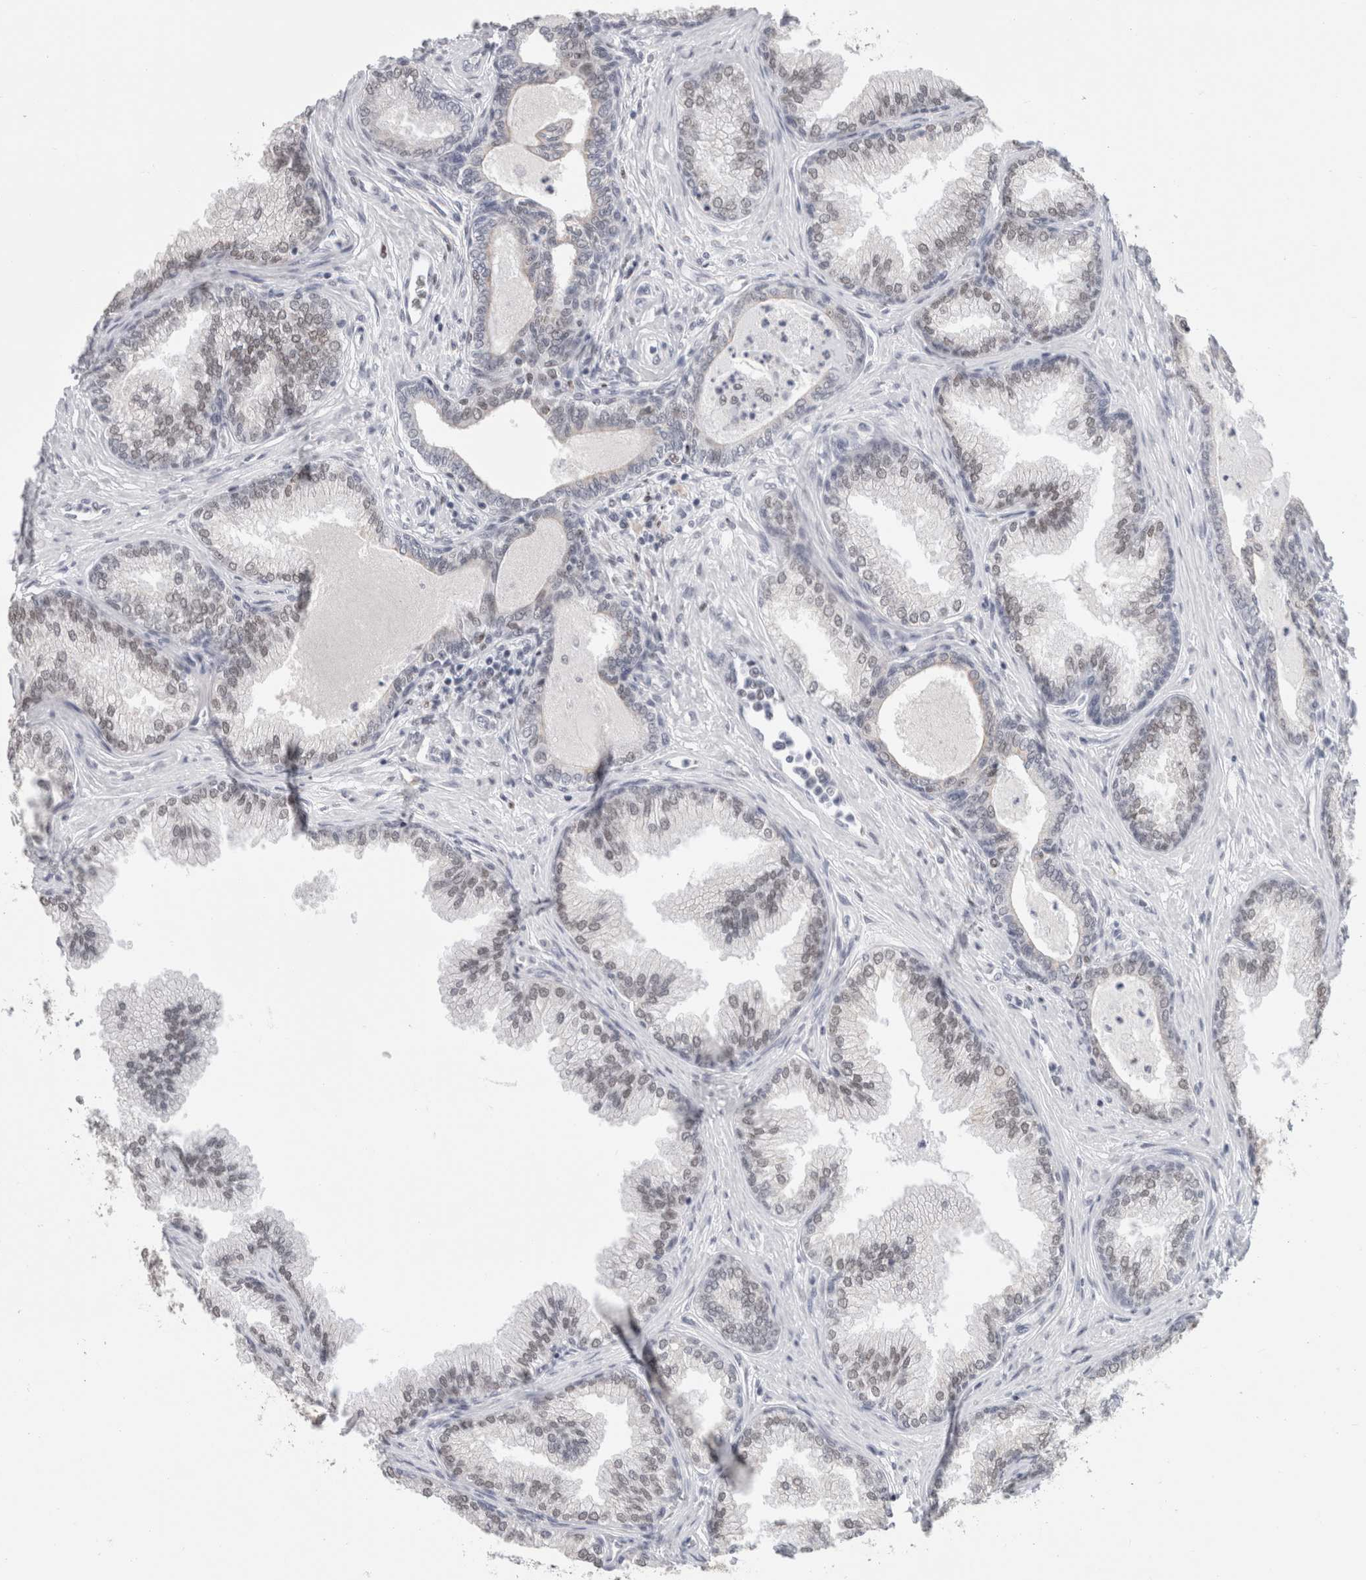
{"staining": {"intensity": "moderate", "quantity": "25%-75%", "location": "nuclear"}, "tissue": "prostate cancer", "cell_type": "Tumor cells", "image_type": "cancer", "snomed": [{"axis": "morphology", "description": "Adenocarcinoma, High grade"}, {"axis": "topography", "description": "Prostate"}], "caption": "Immunohistochemical staining of human adenocarcinoma (high-grade) (prostate) shows medium levels of moderate nuclear protein staining in about 25%-75% of tumor cells.", "gene": "SMARCC1", "patient": {"sex": "male", "age": 70}}